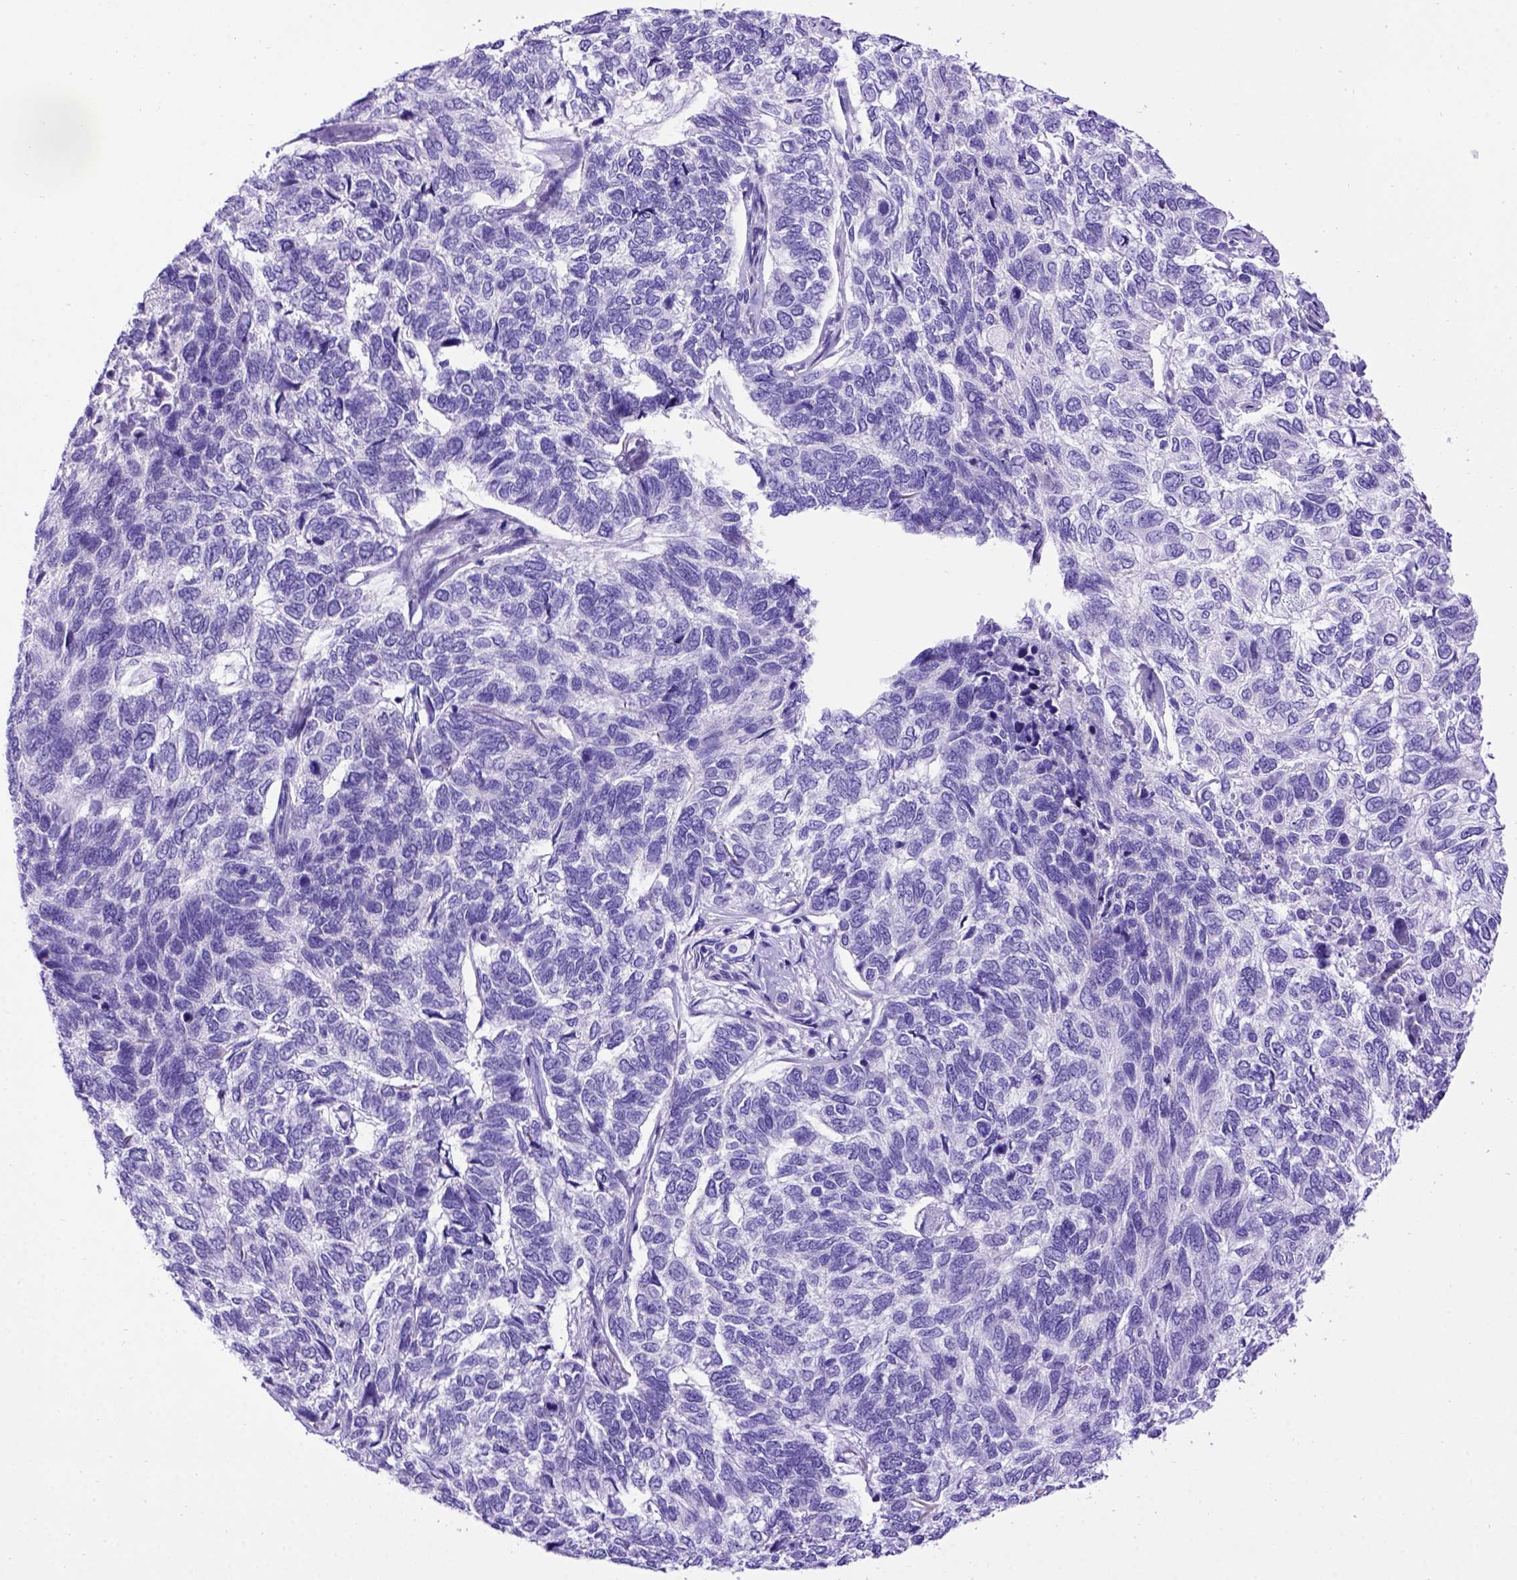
{"staining": {"intensity": "negative", "quantity": "none", "location": "none"}, "tissue": "skin cancer", "cell_type": "Tumor cells", "image_type": "cancer", "snomed": [{"axis": "morphology", "description": "Basal cell carcinoma"}, {"axis": "topography", "description": "Skin"}], "caption": "Histopathology image shows no protein staining in tumor cells of skin cancer (basal cell carcinoma) tissue.", "gene": "MEOX2", "patient": {"sex": "female", "age": 65}}